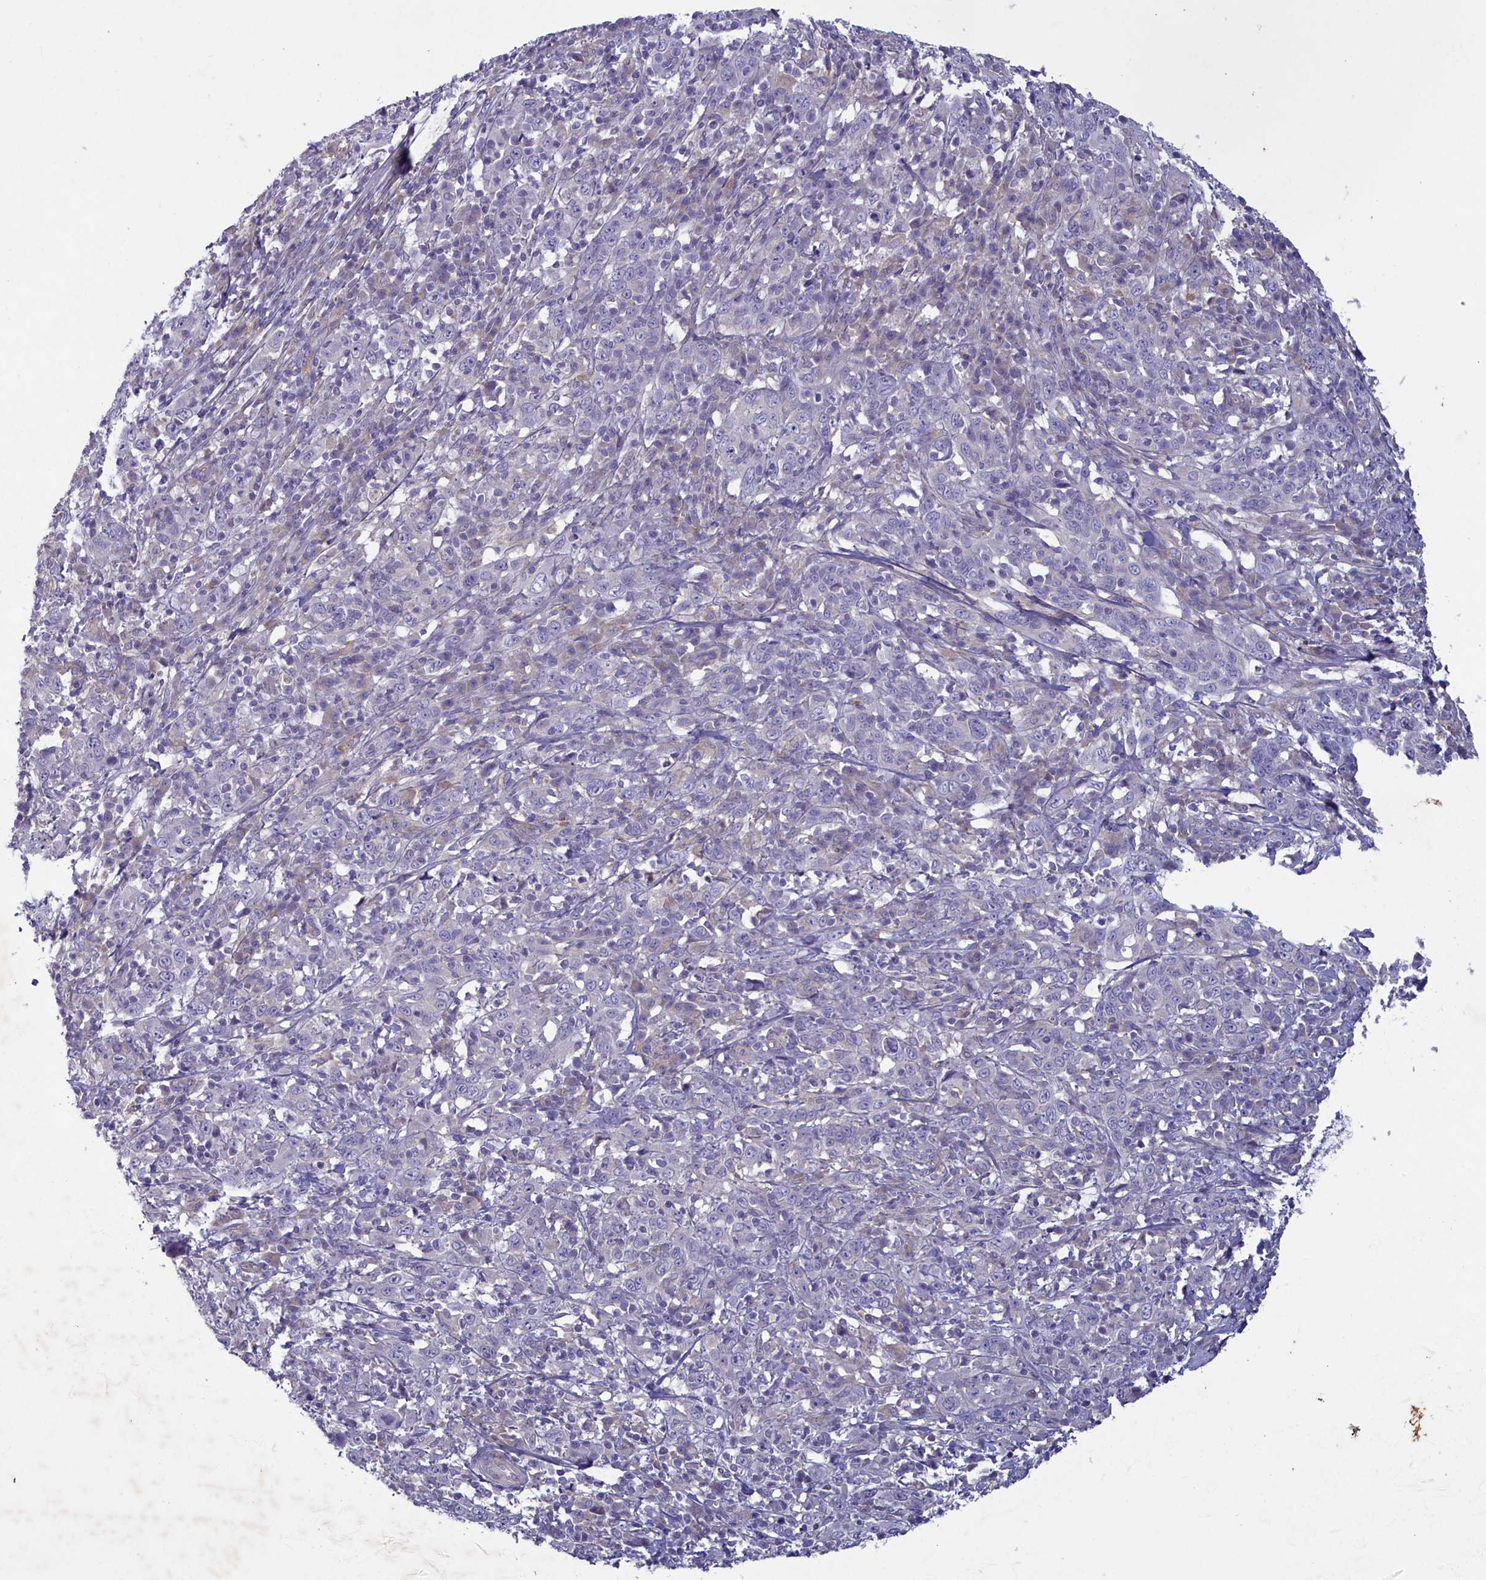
{"staining": {"intensity": "negative", "quantity": "none", "location": "none"}, "tissue": "cervical cancer", "cell_type": "Tumor cells", "image_type": "cancer", "snomed": [{"axis": "morphology", "description": "Squamous cell carcinoma, NOS"}, {"axis": "topography", "description": "Cervix"}], "caption": "Immunohistochemical staining of human squamous cell carcinoma (cervical) demonstrates no significant expression in tumor cells. The staining is performed using DAB (3,3'-diaminobenzidine) brown chromogen with nuclei counter-stained in using hematoxylin.", "gene": "PLEKHG6", "patient": {"sex": "female", "age": 46}}